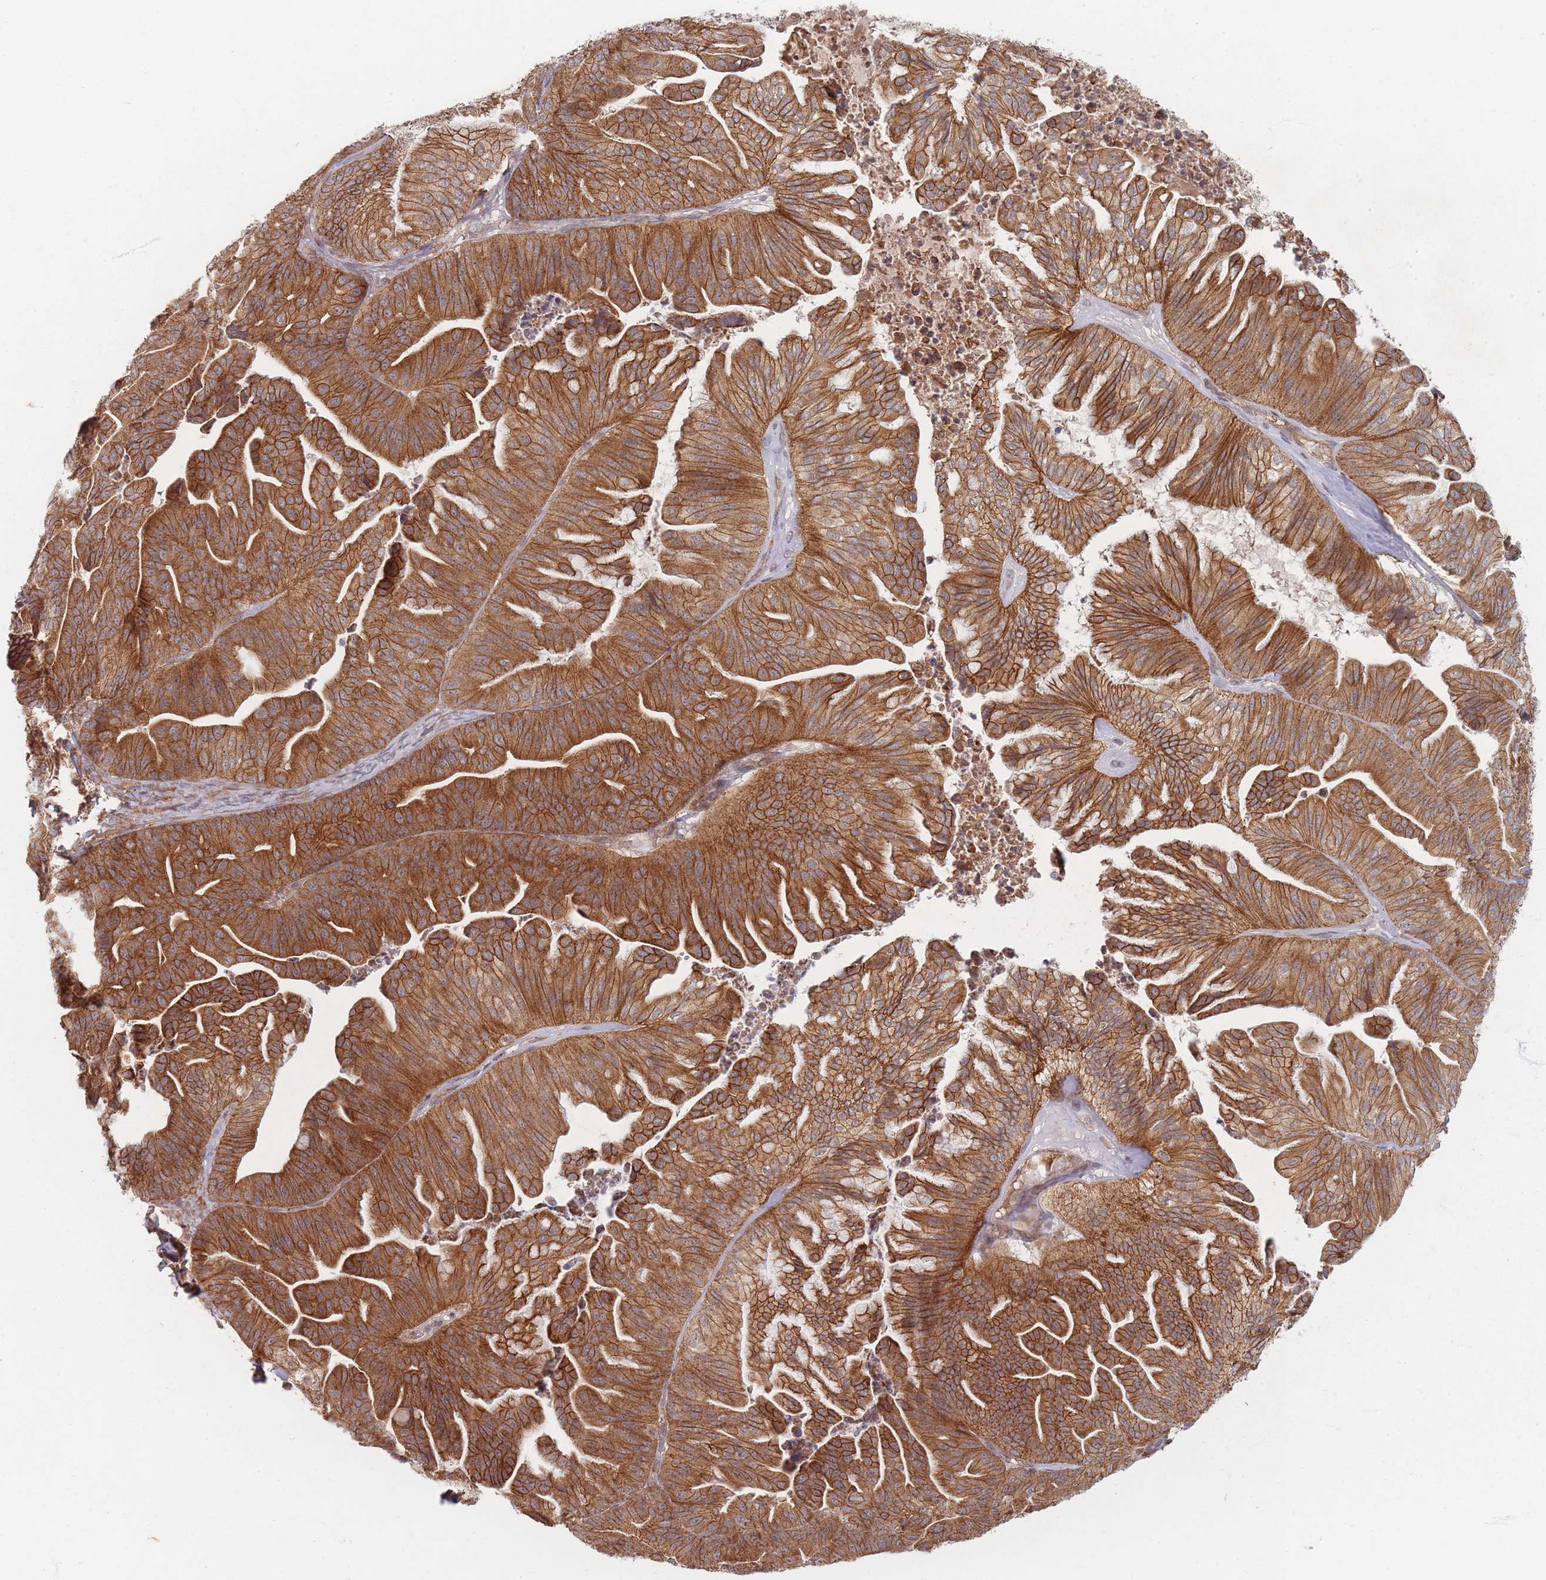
{"staining": {"intensity": "strong", "quantity": ">75%", "location": "cytoplasmic/membranous"}, "tissue": "ovarian cancer", "cell_type": "Tumor cells", "image_type": "cancer", "snomed": [{"axis": "morphology", "description": "Cystadenocarcinoma, mucinous, NOS"}, {"axis": "topography", "description": "Ovary"}], "caption": "Protein analysis of ovarian cancer (mucinous cystadenocarcinoma) tissue exhibits strong cytoplasmic/membranous positivity in approximately >75% of tumor cells.", "gene": "RADX", "patient": {"sex": "female", "age": 67}}